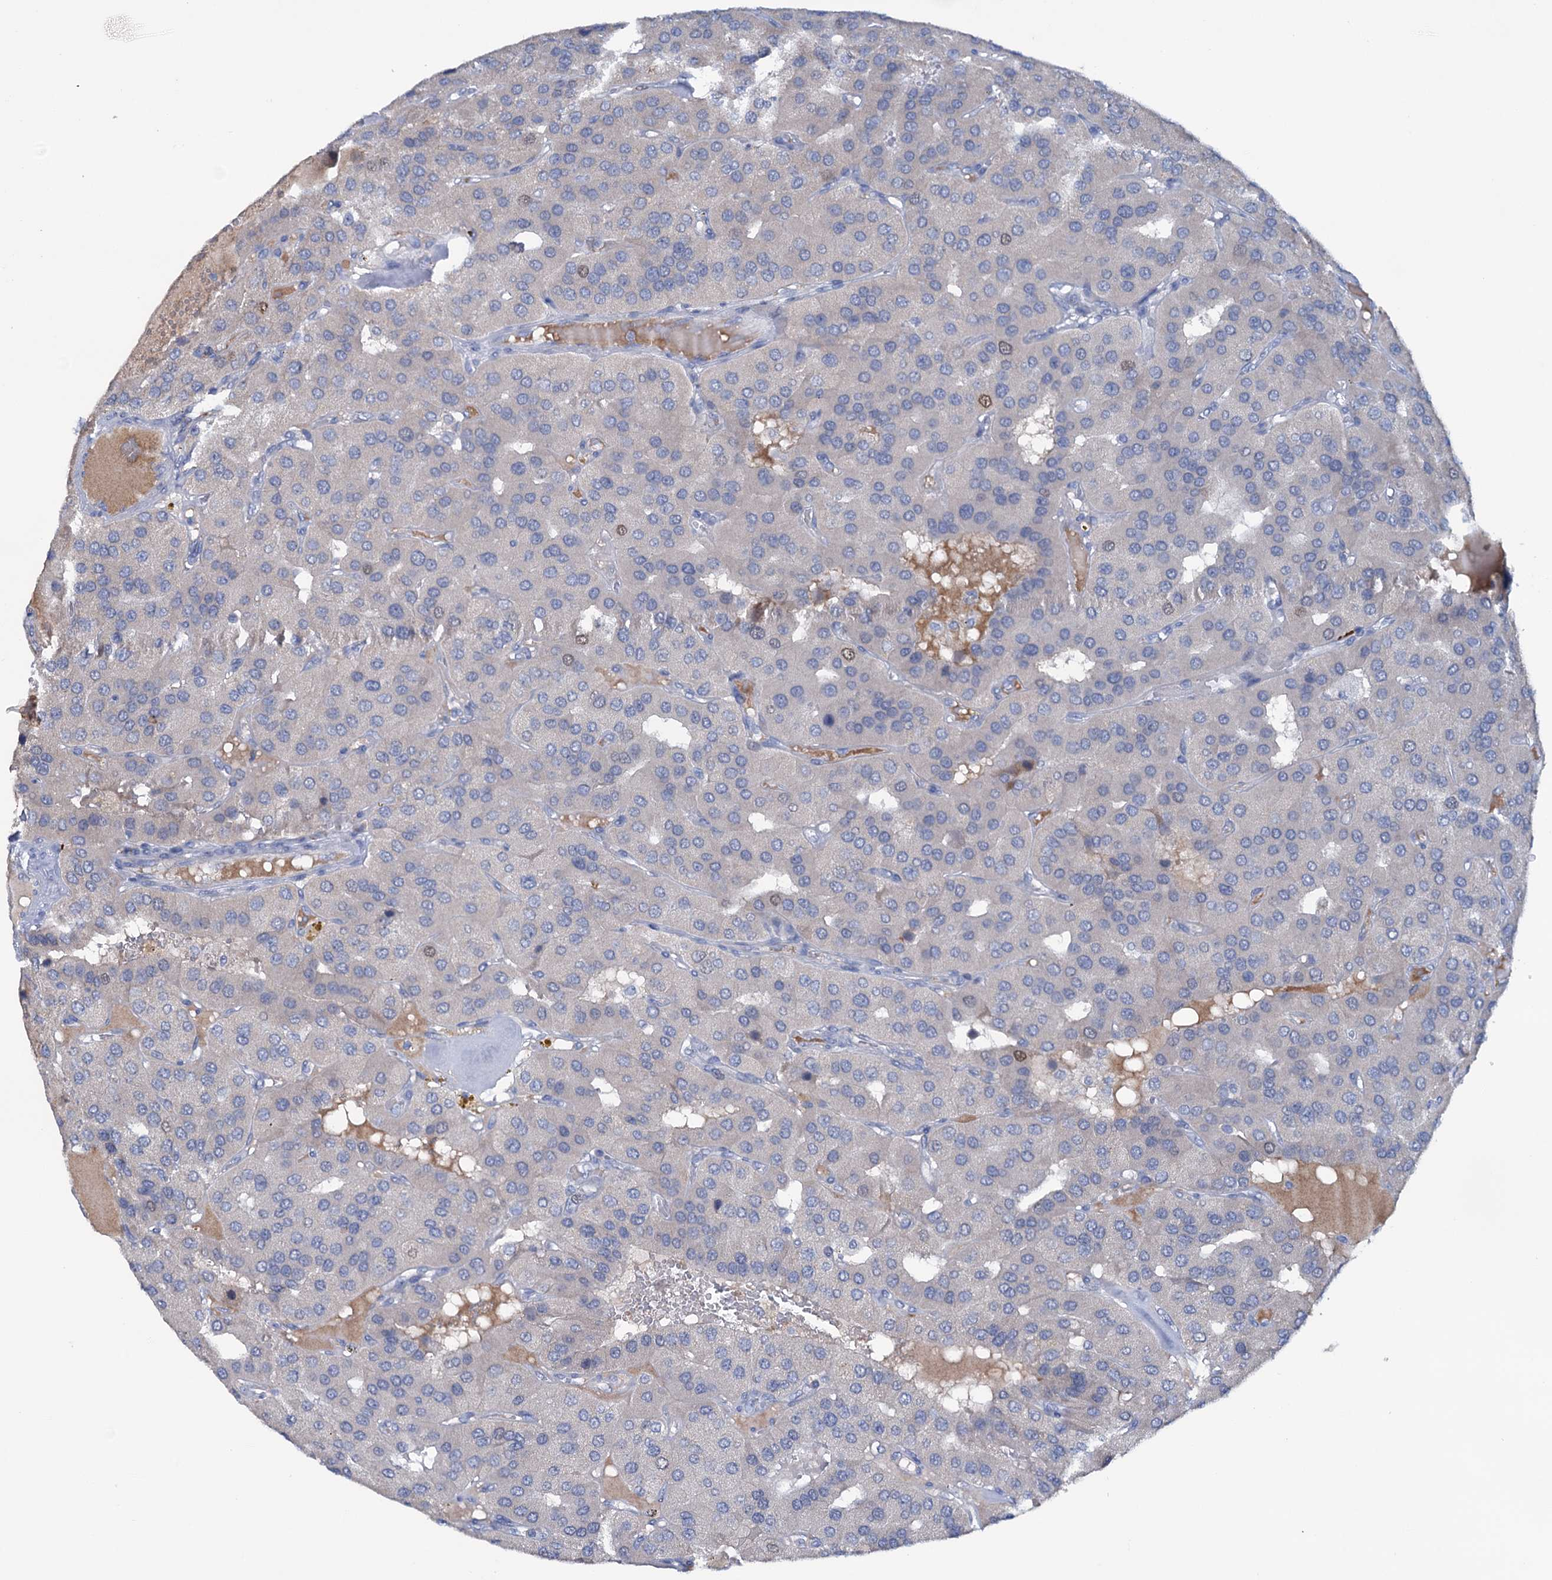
{"staining": {"intensity": "negative", "quantity": "none", "location": "none"}, "tissue": "parathyroid gland", "cell_type": "Glandular cells", "image_type": "normal", "snomed": [{"axis": "morphology", "description": "Normal tissue, NOS"}, {"axis": "morphology", "description": "Adenoma, NOS"}, {"axis": "topography", "description": "Parathyroid gland"}], "caption": "Immunohistochemistry (IHC) of benign parathyroid gland displays no positivity in glandular cells.", "gene": "FAM111B", "patient": {"sex": "female", "age": 86}}